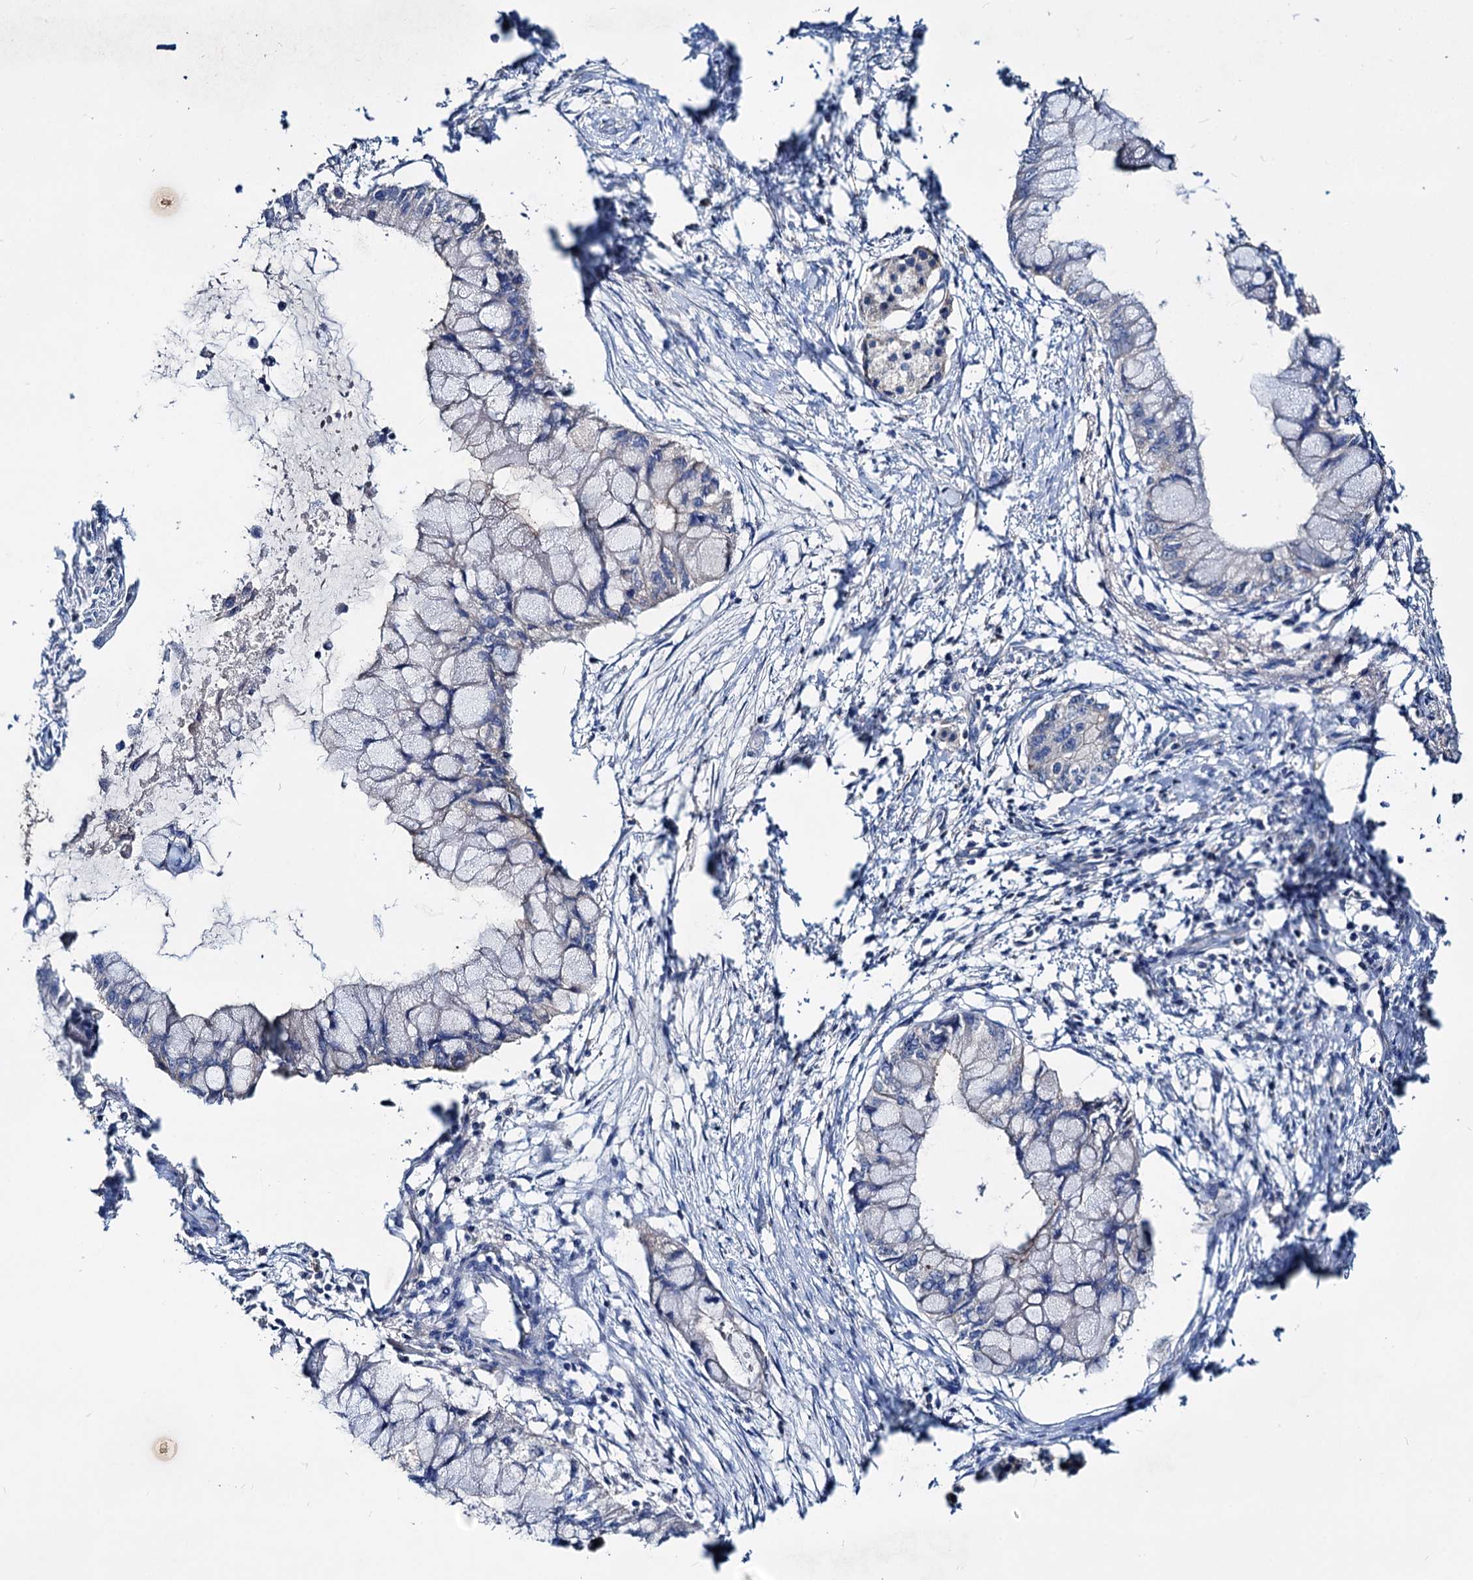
{"staining": {"intensity": "negative", "quantity": "none", "location": "none"}, "tissue": "pancreatic cancer", "cell_type": "Tumor cells", "image_type": "cancer", "snomed": [{"axis": "morphology", "description": "Adenocarcinoma, NOS"}, {"axis": "topography", "description": "Pancreas"}], "caption": "Histopathology image shows no significant protein expression in tumor cells of pancreatic adenocarcinoma. Nuclei are stained in blue.", "gene": "ACY3", "patient": {"sex": "male", "age": 48}}